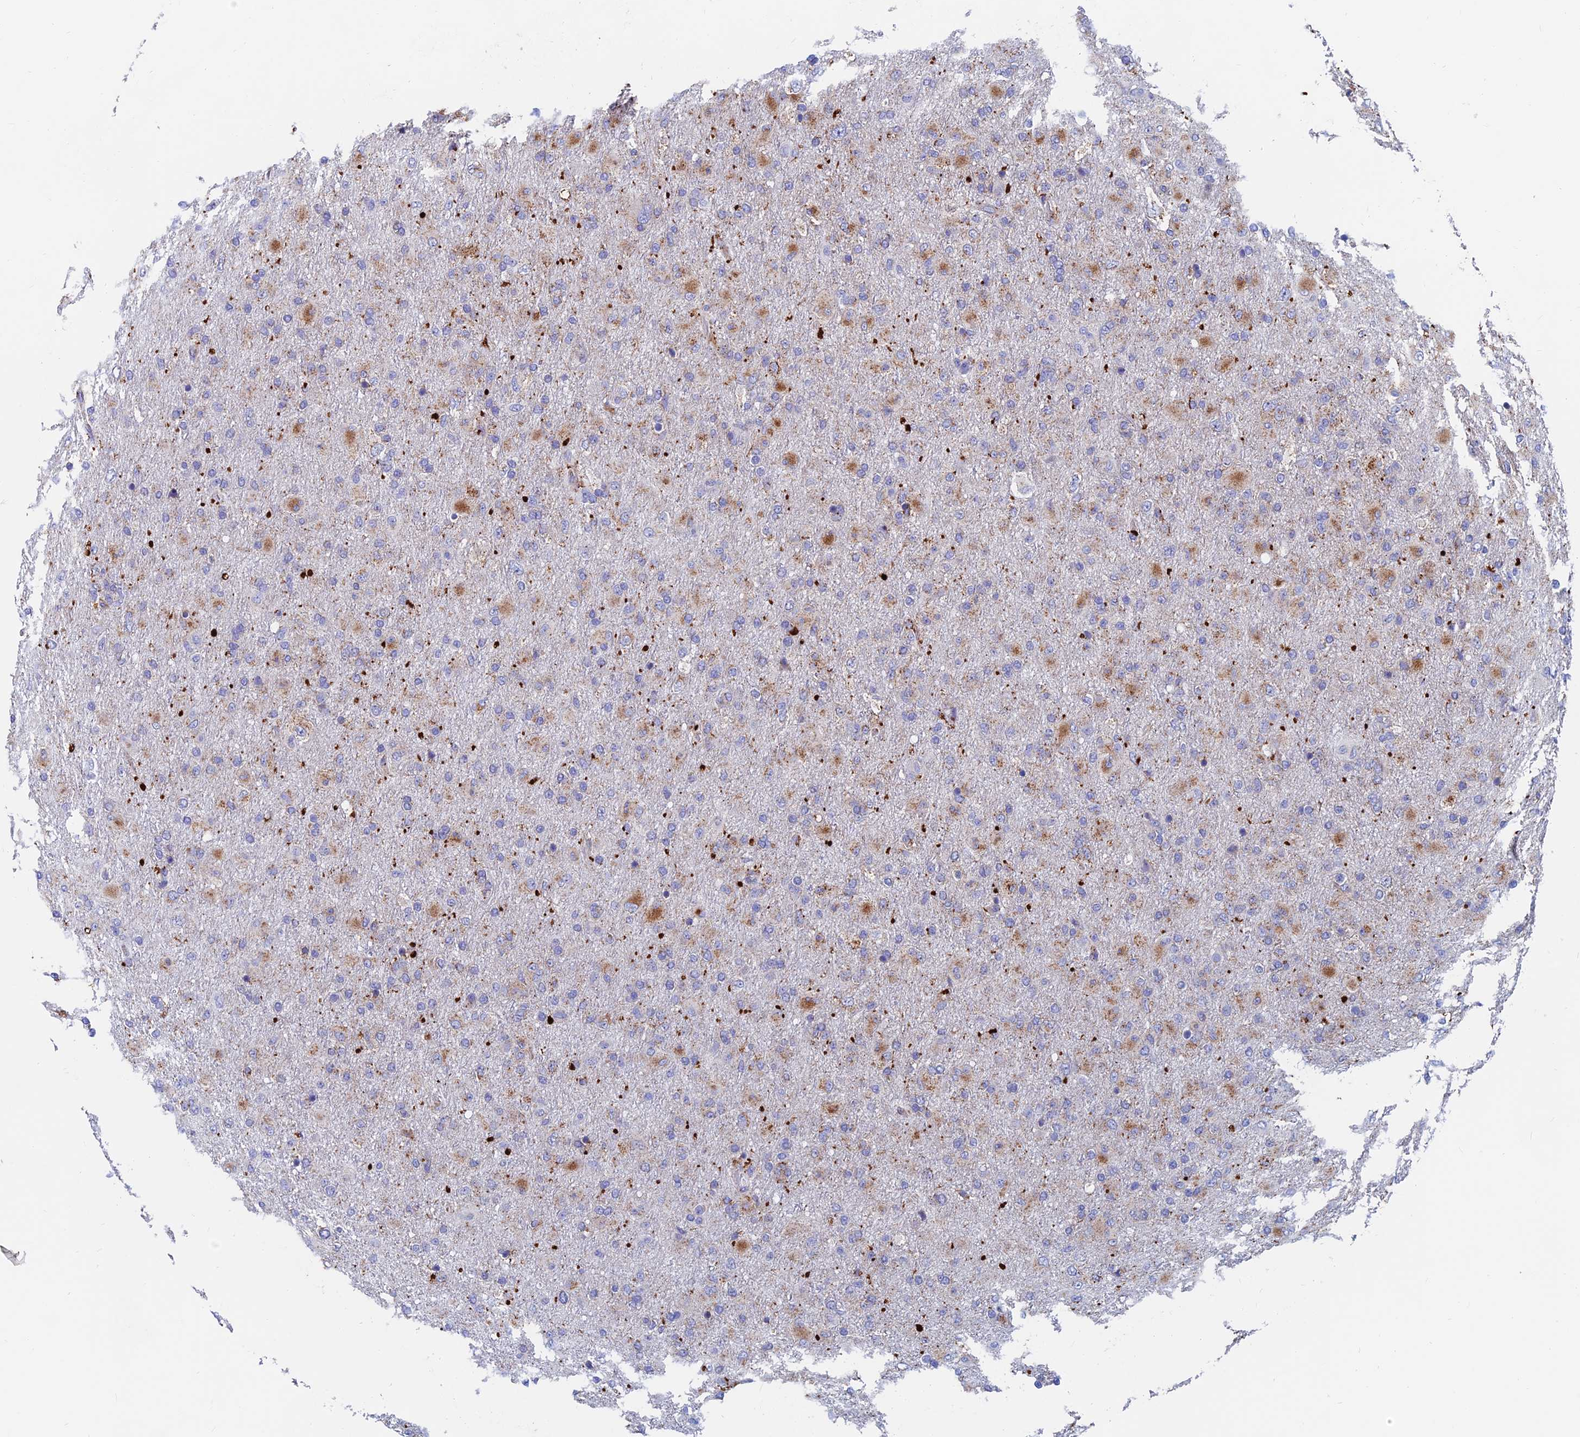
{"staining": {"intensity": "moderate", "quantity": "25%-75%", "location": "cytoplasmic/membranous"}, "tissue": "glioma", "cell_type": "Tumor cells", "image_type": "cancer", "snomed": [{"axis": "morphology", "description": "Glioma, malignant, Low grade"}, {"axis": "topography", "description": "Brain"}], "caption": "A histopathology image showing moderate cytoplasmic/membranous staining in about 25%-75% of tumor cells in low-grade glioma (malignant), as visualized by brown immunohistochemical staining.", "gene": "SPNS1", "patient": {"sex": "male", "age": 65}}